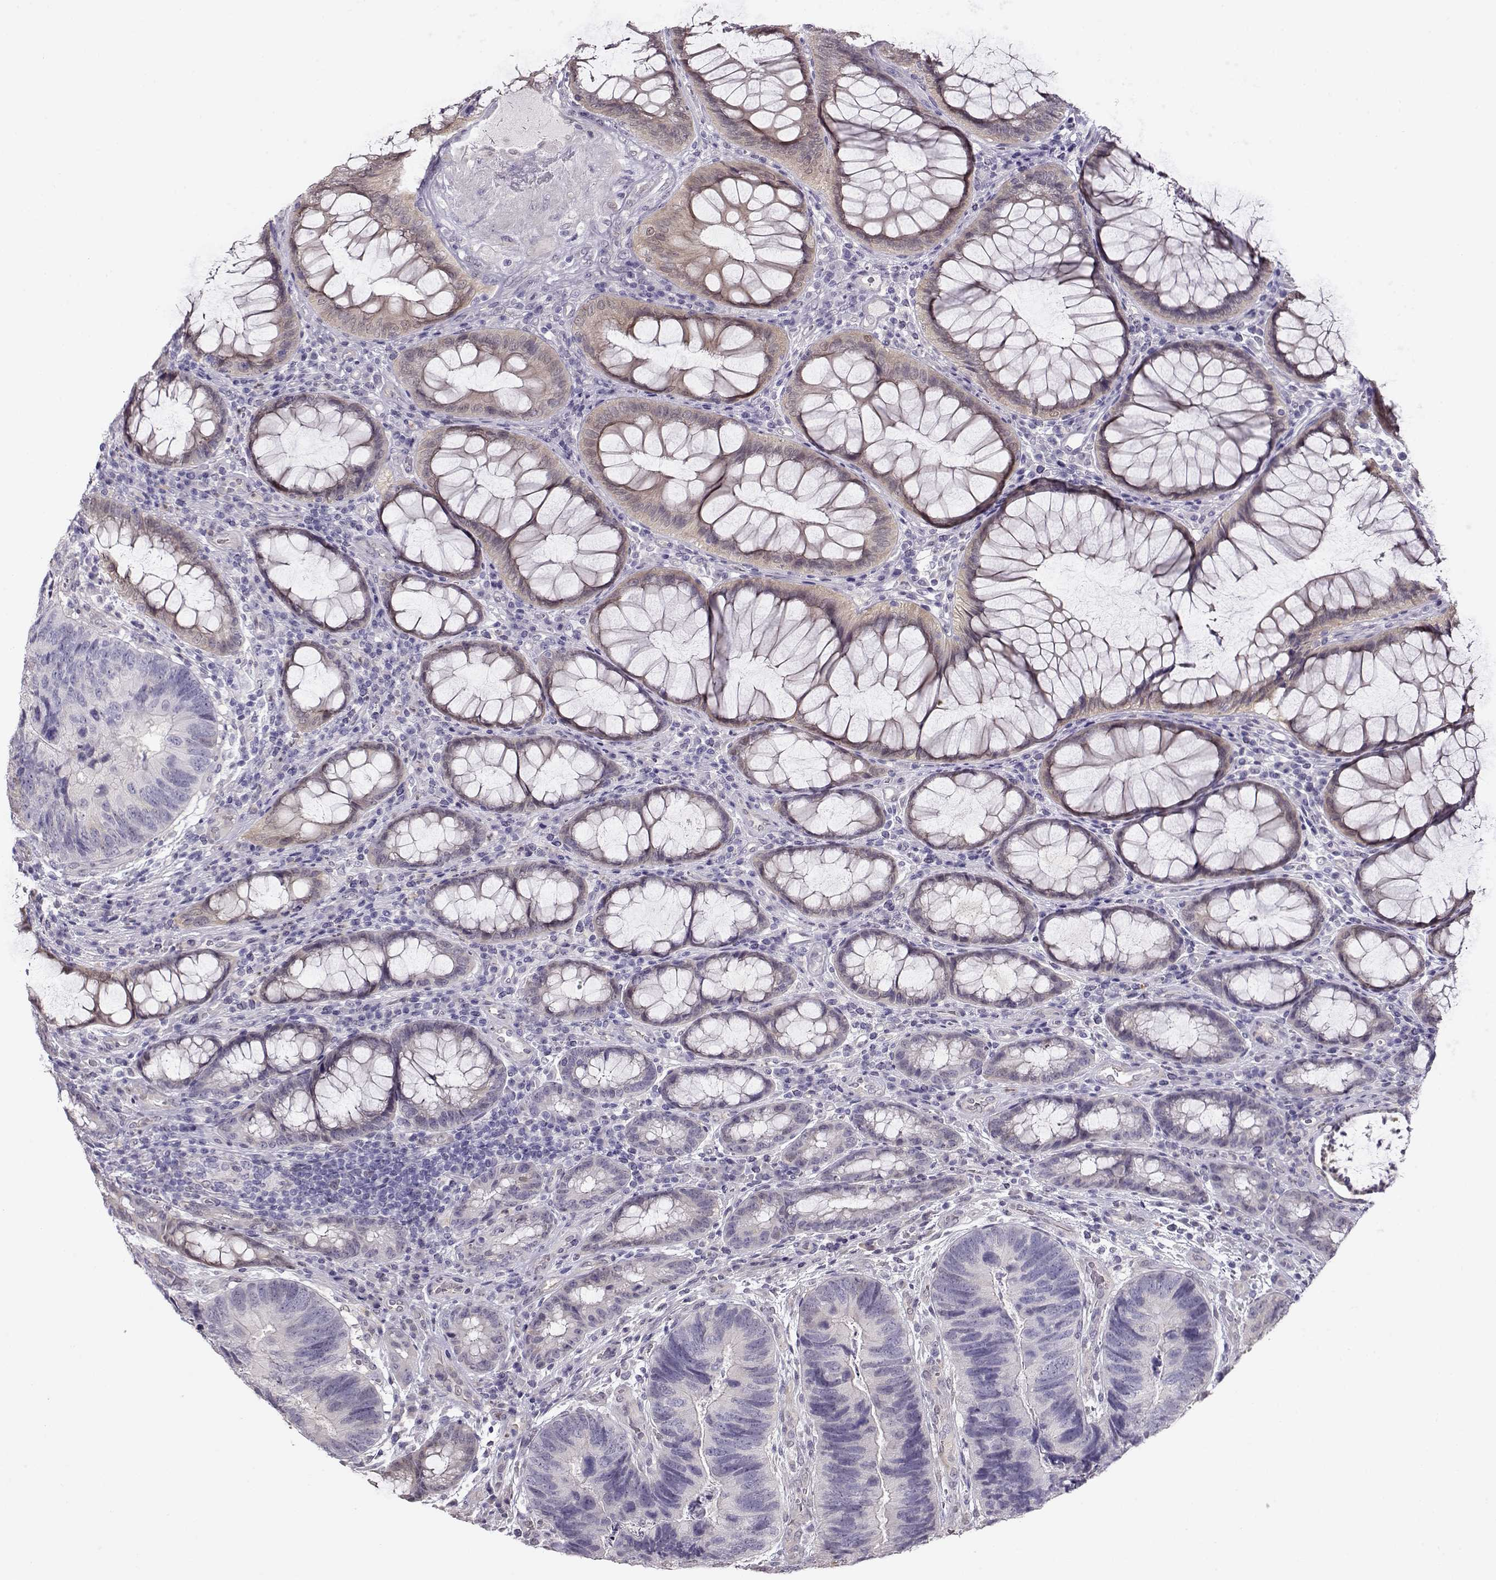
{"staining": {"intensity": "weak", "quantity": "<25%", "location": "cytoplasmic/membranous"}, "tissue": "colorectal cancer", "cell_type": "Tumor cells", "image_type": "cancer", "snomed": [{"axis": "morphology", "description": "Adenocarcinoma, NOS"}, {"axis": "topography", "description": "Colon"}], "caption": "Immunohistochemistry micrograph of neoplastic tissue: colorectal cancer stained with DAB (3,3'-diaminobenzidine) reveals no significant protein staining in tumor cells.", "gene": "CCR8", "patient": {"sex": "female", "age": 67}}